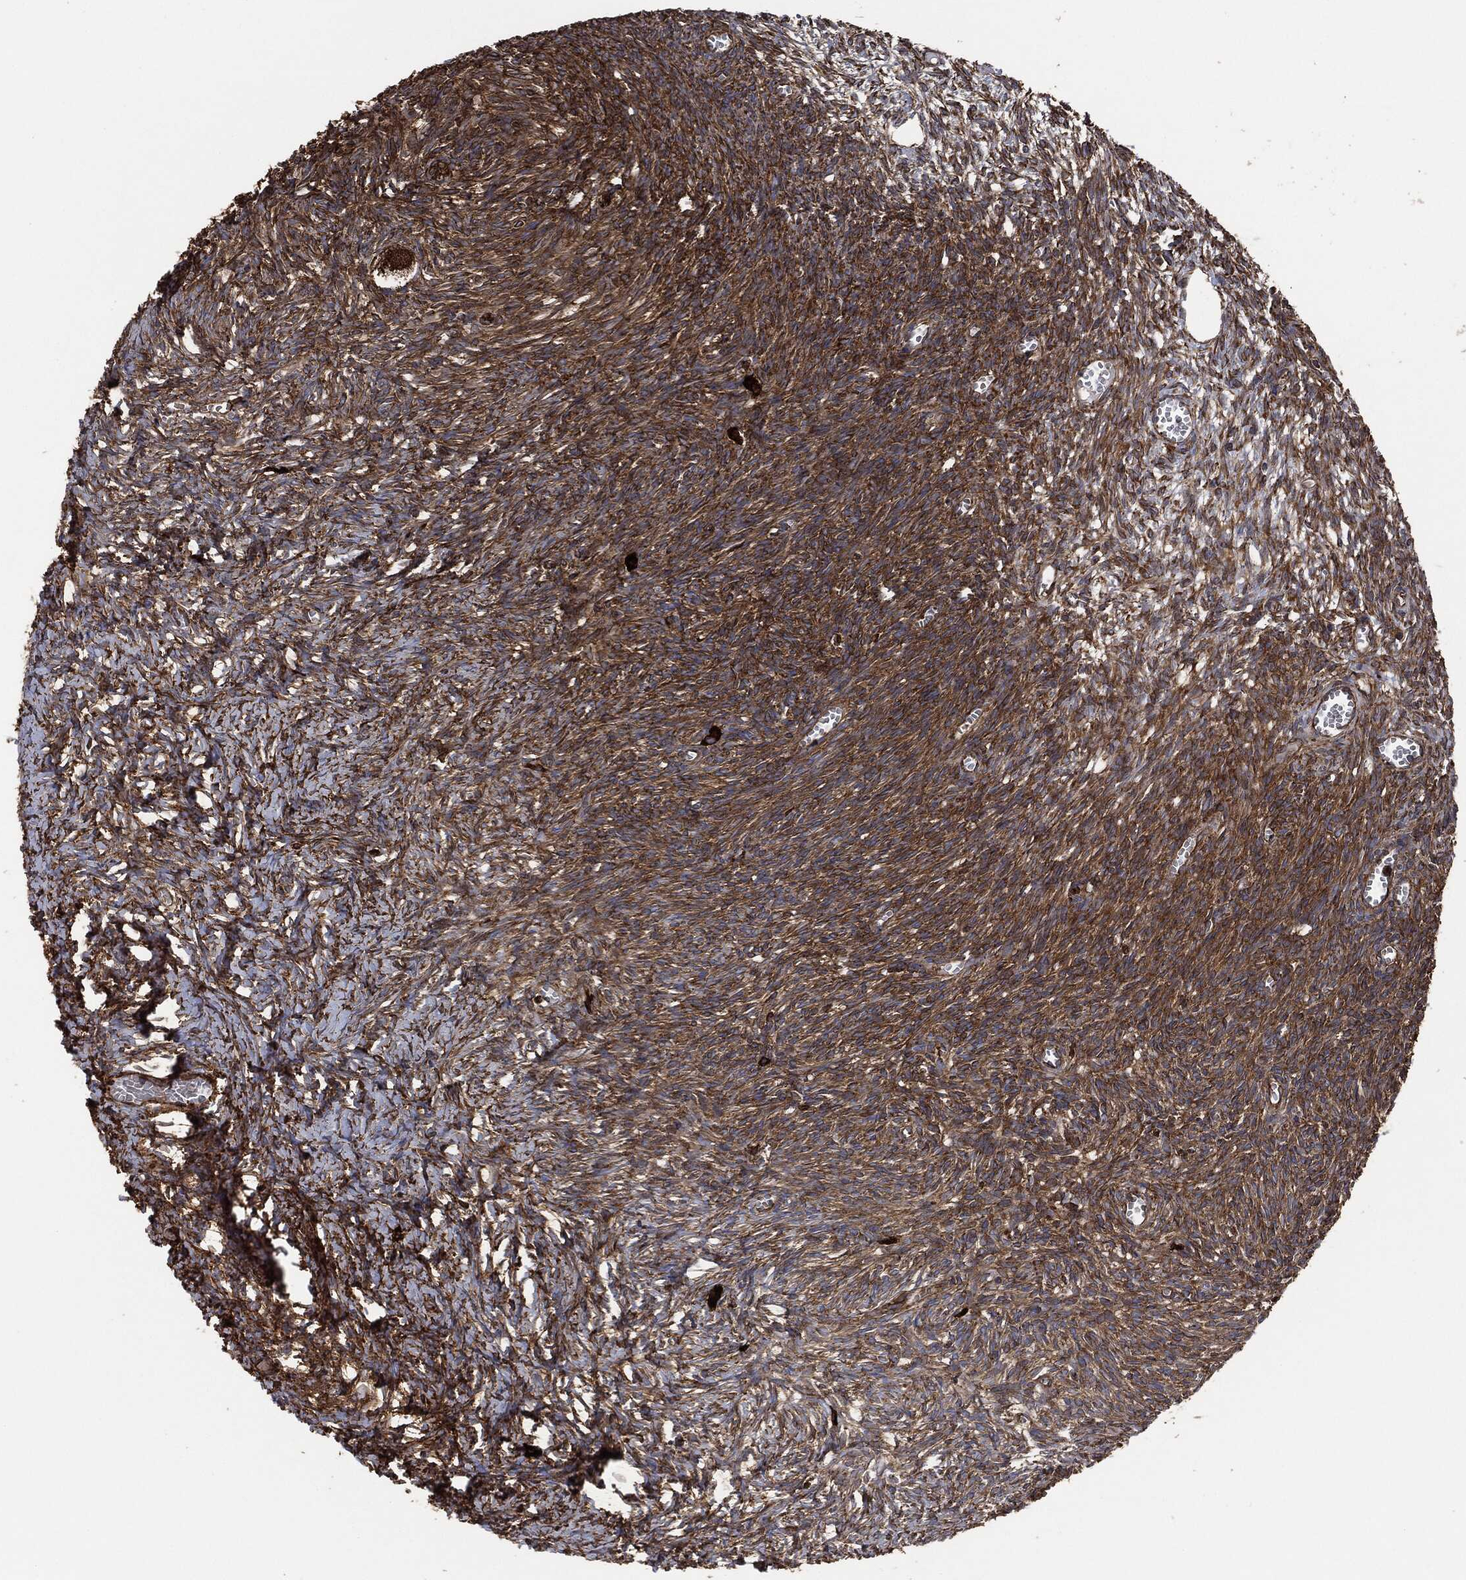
{"staining": {"intensity": "strong", "quantity": ">75%", "location": "cytoplasmic/membranous"}, "tissue": "ovary", "cell_type": "Follicle cells", "image_type": "normal", "snomed": [{"axis": "morphology", "description": "Normal tissue, NOS"}, {"axis": "topography", "description": "Ovary"}], "caption": "Strong cytoplasmic/membranous staining for a protein is identified in about >75% of follicle cells of normal ovary using immunohistochemistry (IHC).", "gene": "AMFR", "patient": {"sex": "female", "age": 43}}